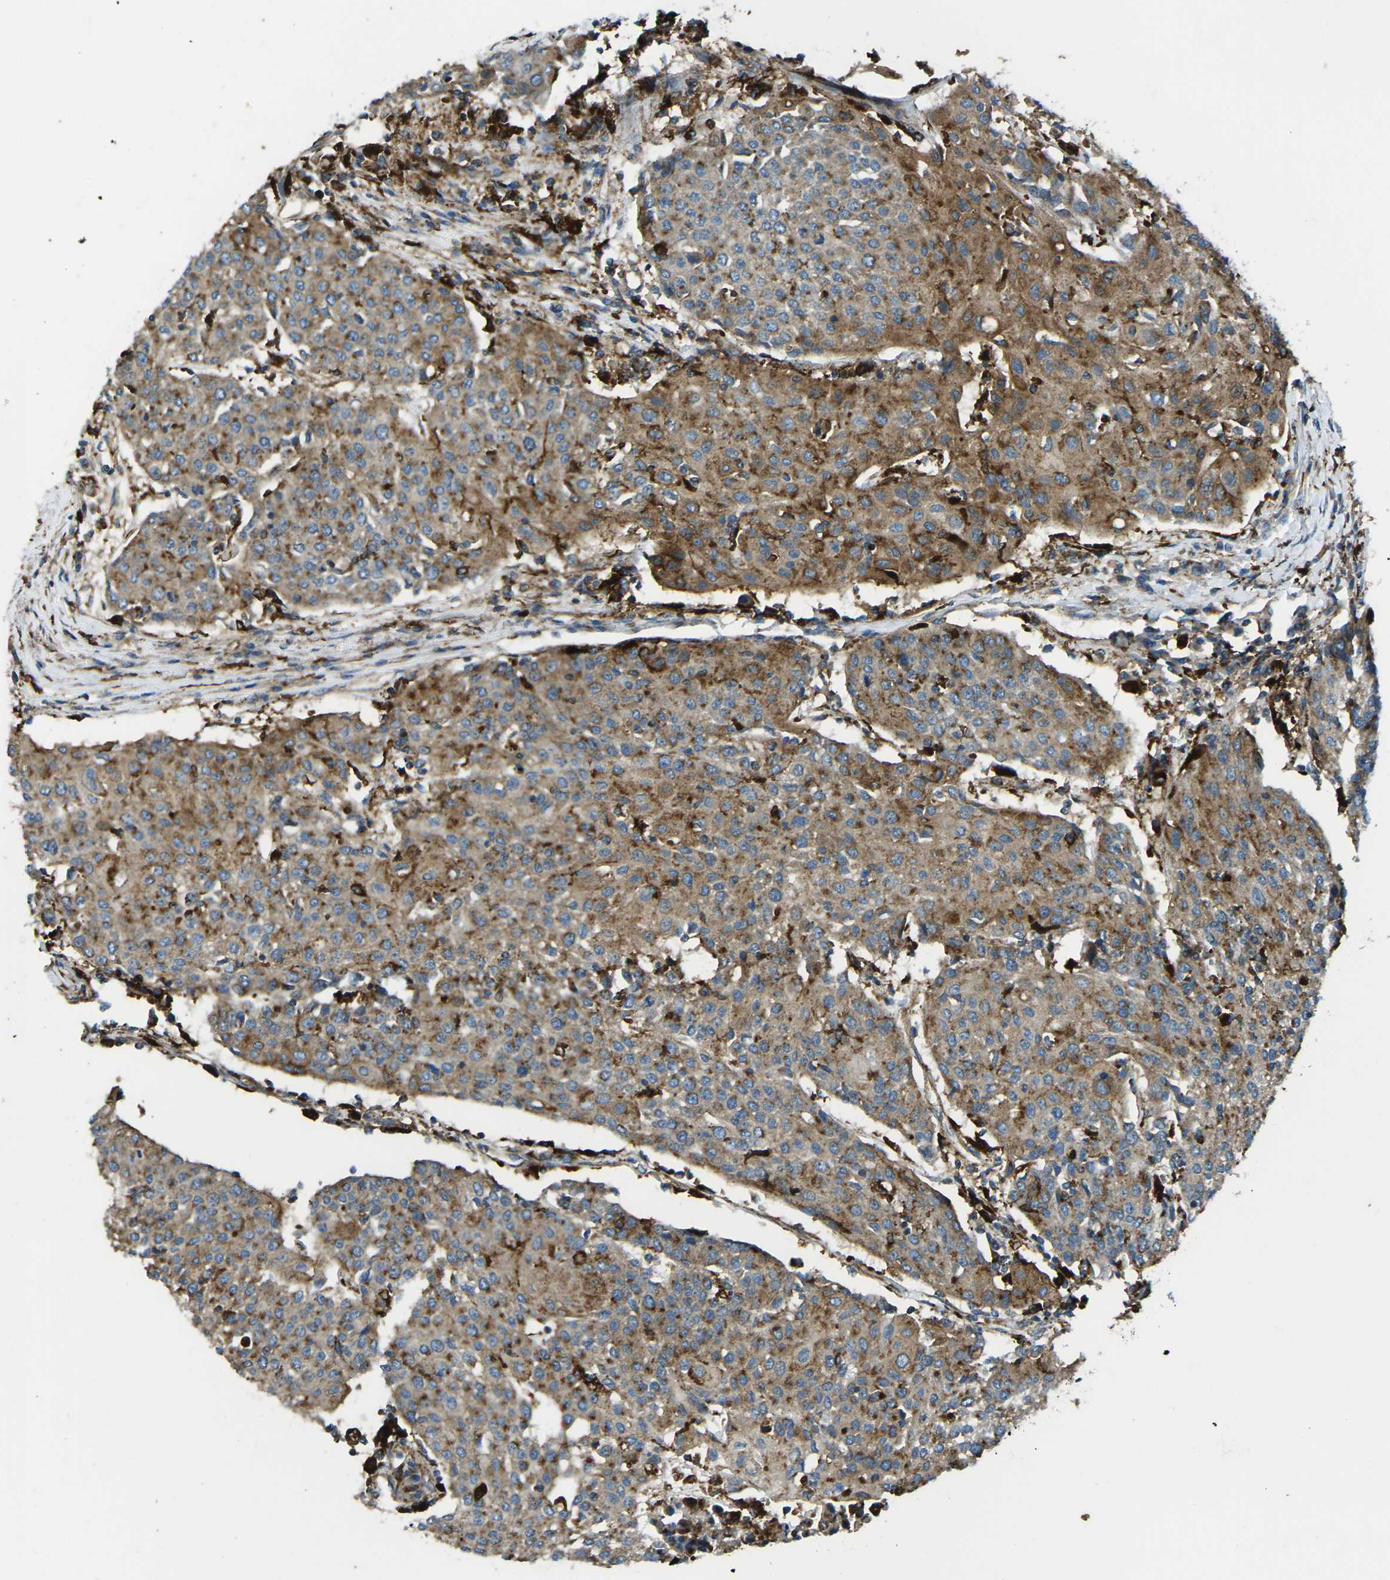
{"staining": {"intensity": "moderate", "quantity": "25%-75%", "location": "cytoplasmic/membranous"}, "tissue": "urothelial cancer", "cell_type": "Tumor cells", "image_type": "cancer", "snomed": [{"axis": "morphology", "description": "Urothelial carcinoma, High grade"}, {"axis": "topography", "description": "Urinary bladder"}], "caption": "A histopathology image of human urothelial cancer stained for a protein shows moderate cytoplasmic/membranous brown staining in tumor cells. (Brightfield microscopy of DAB IHC at high magnification).", "gene": "CDK17", "patient": {"sex": "female", "age": 85}}